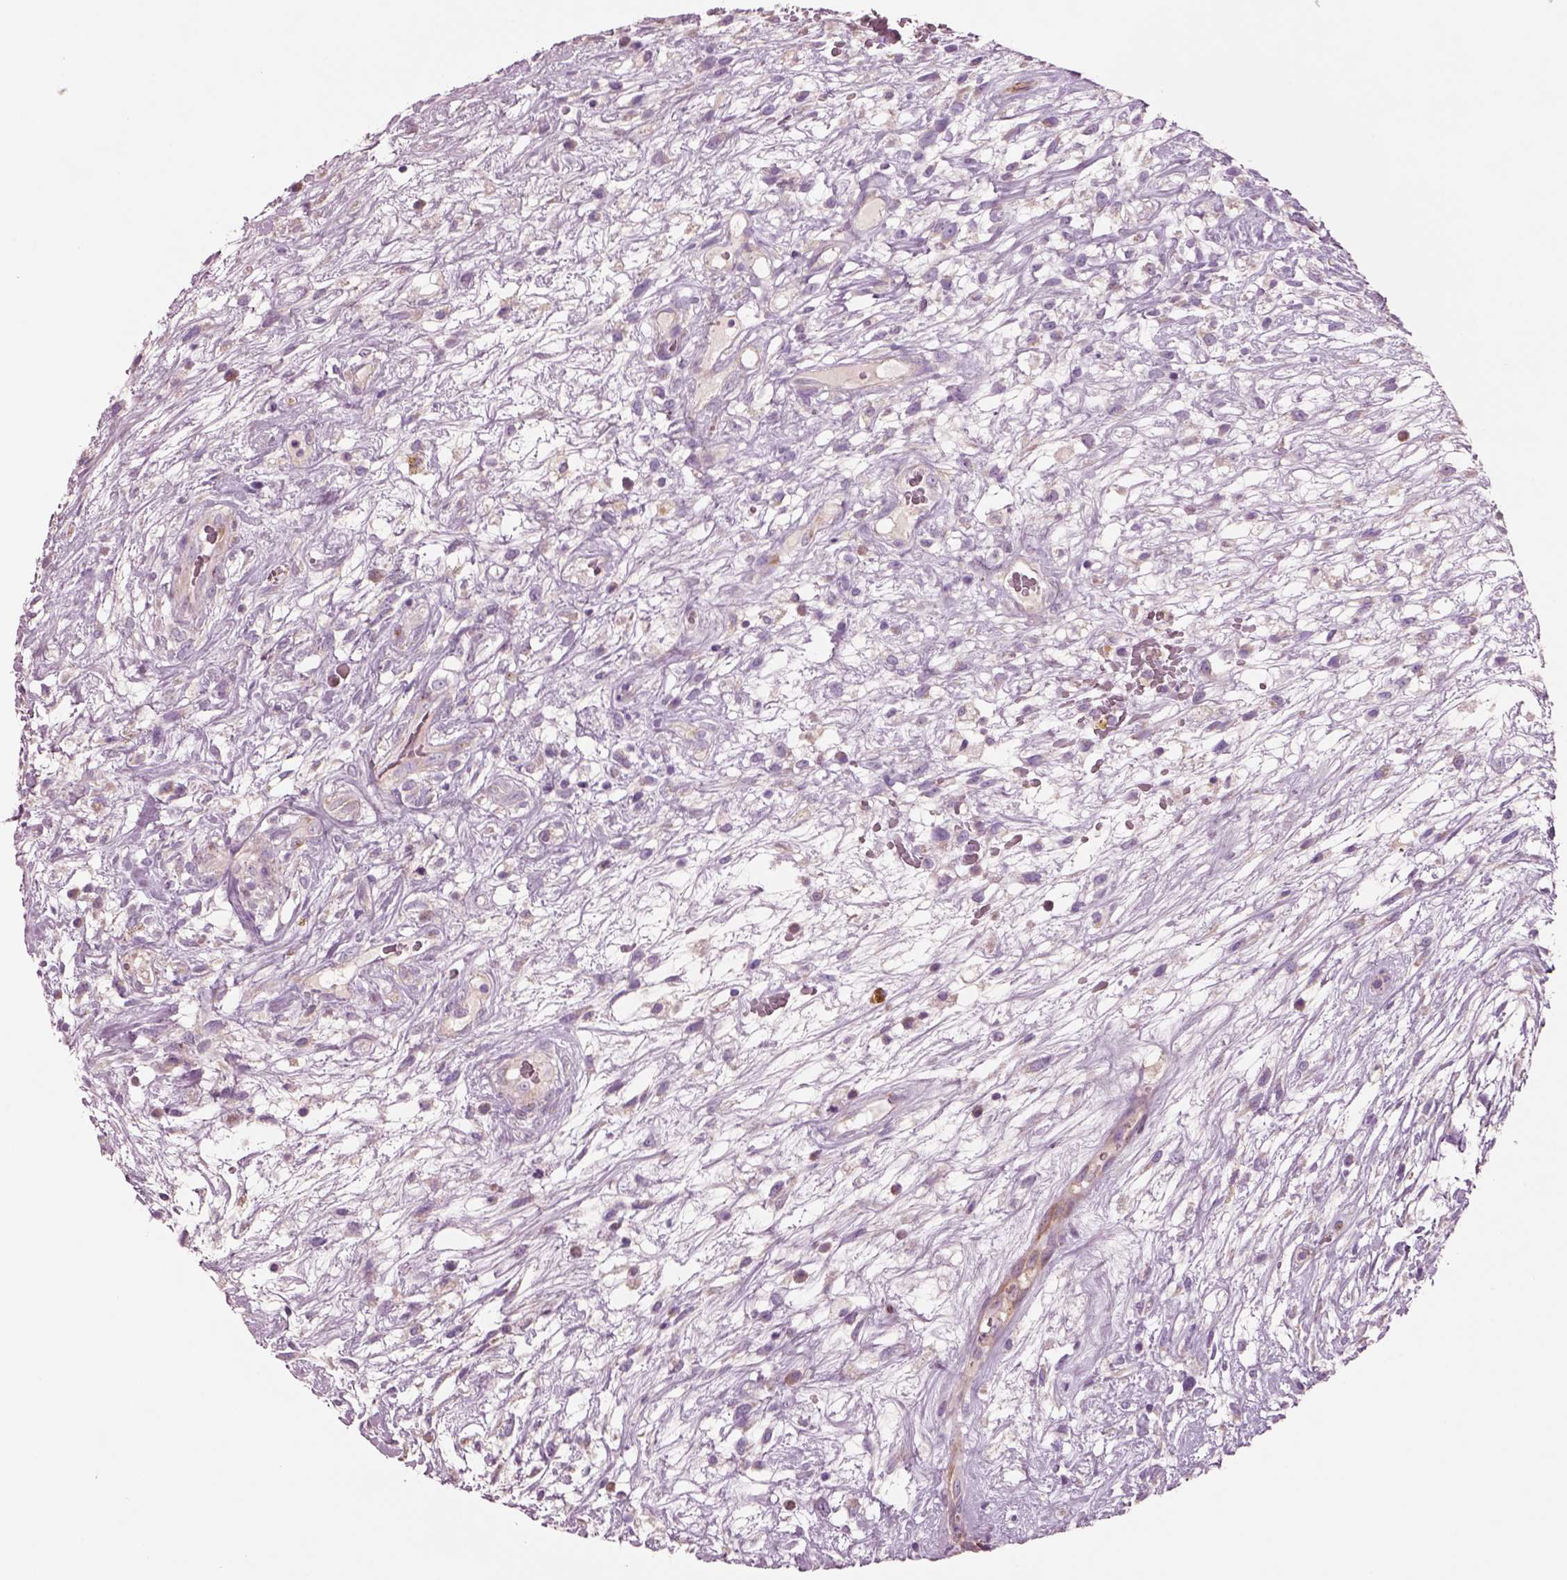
{"staining": {"intensity": "negative", "quantity": "none", "location": "none"}, "tissue": "testis cancer", "cell_type": "Tumor cells", "image_type": "cancer", "snomed": [{"axis": "morphology", "description": "Normal tissue, NOS"}, {"axis": "morphology", "description": "Carcinoma, Embryonal, NOS"}, {"axis": "topography", "description": "Testis"}], "caption": "This is an immunohistochemistry photomicrograph of human testis cancer (embryonal carcinoma). There is no staining in tumor cells.", "gene": "PLPP7", "patient": {"sex": "male", "age": 32}}